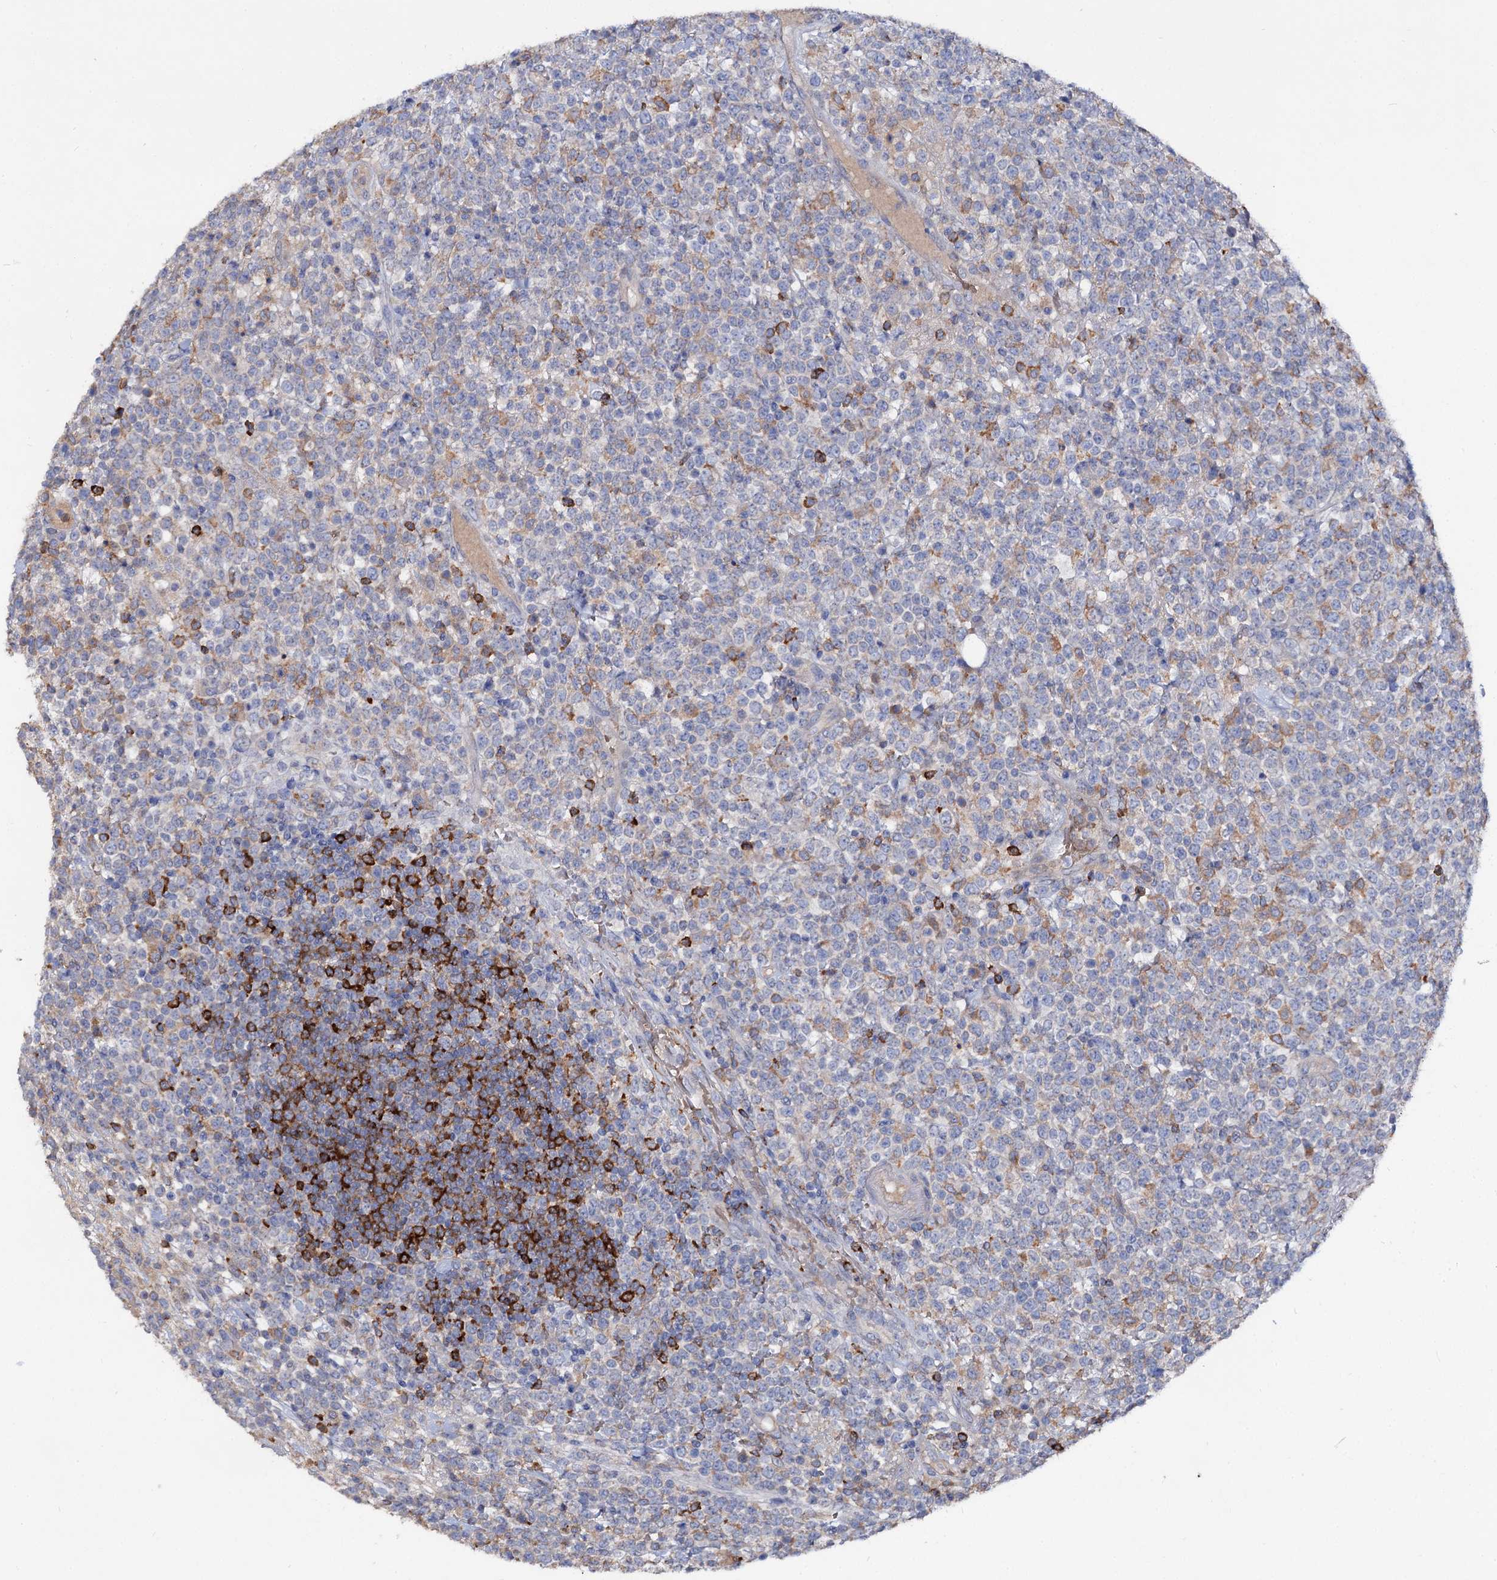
{"staining": {"intensity": "weak", "quantity": "<25%", "location": "cytoplasmic/membranous"}, "tissue": "lymphoma", "cell_type": "Tumor cells", "image_type": "cancer", "snomed": [{"axis": "morphology", "description": "Malignant lymphoma, non-Hodgkin's type, High grade"}, {"axis": "topography", "description": "Colon"}], "caption": "This is an immunohistochemistry image of high-grade malignant lymphoma, non-Hodgkin's type. There is no expression in tumor cells.", "gene": "HVCN1", "patient": {"sex": "female", "age": 53}}